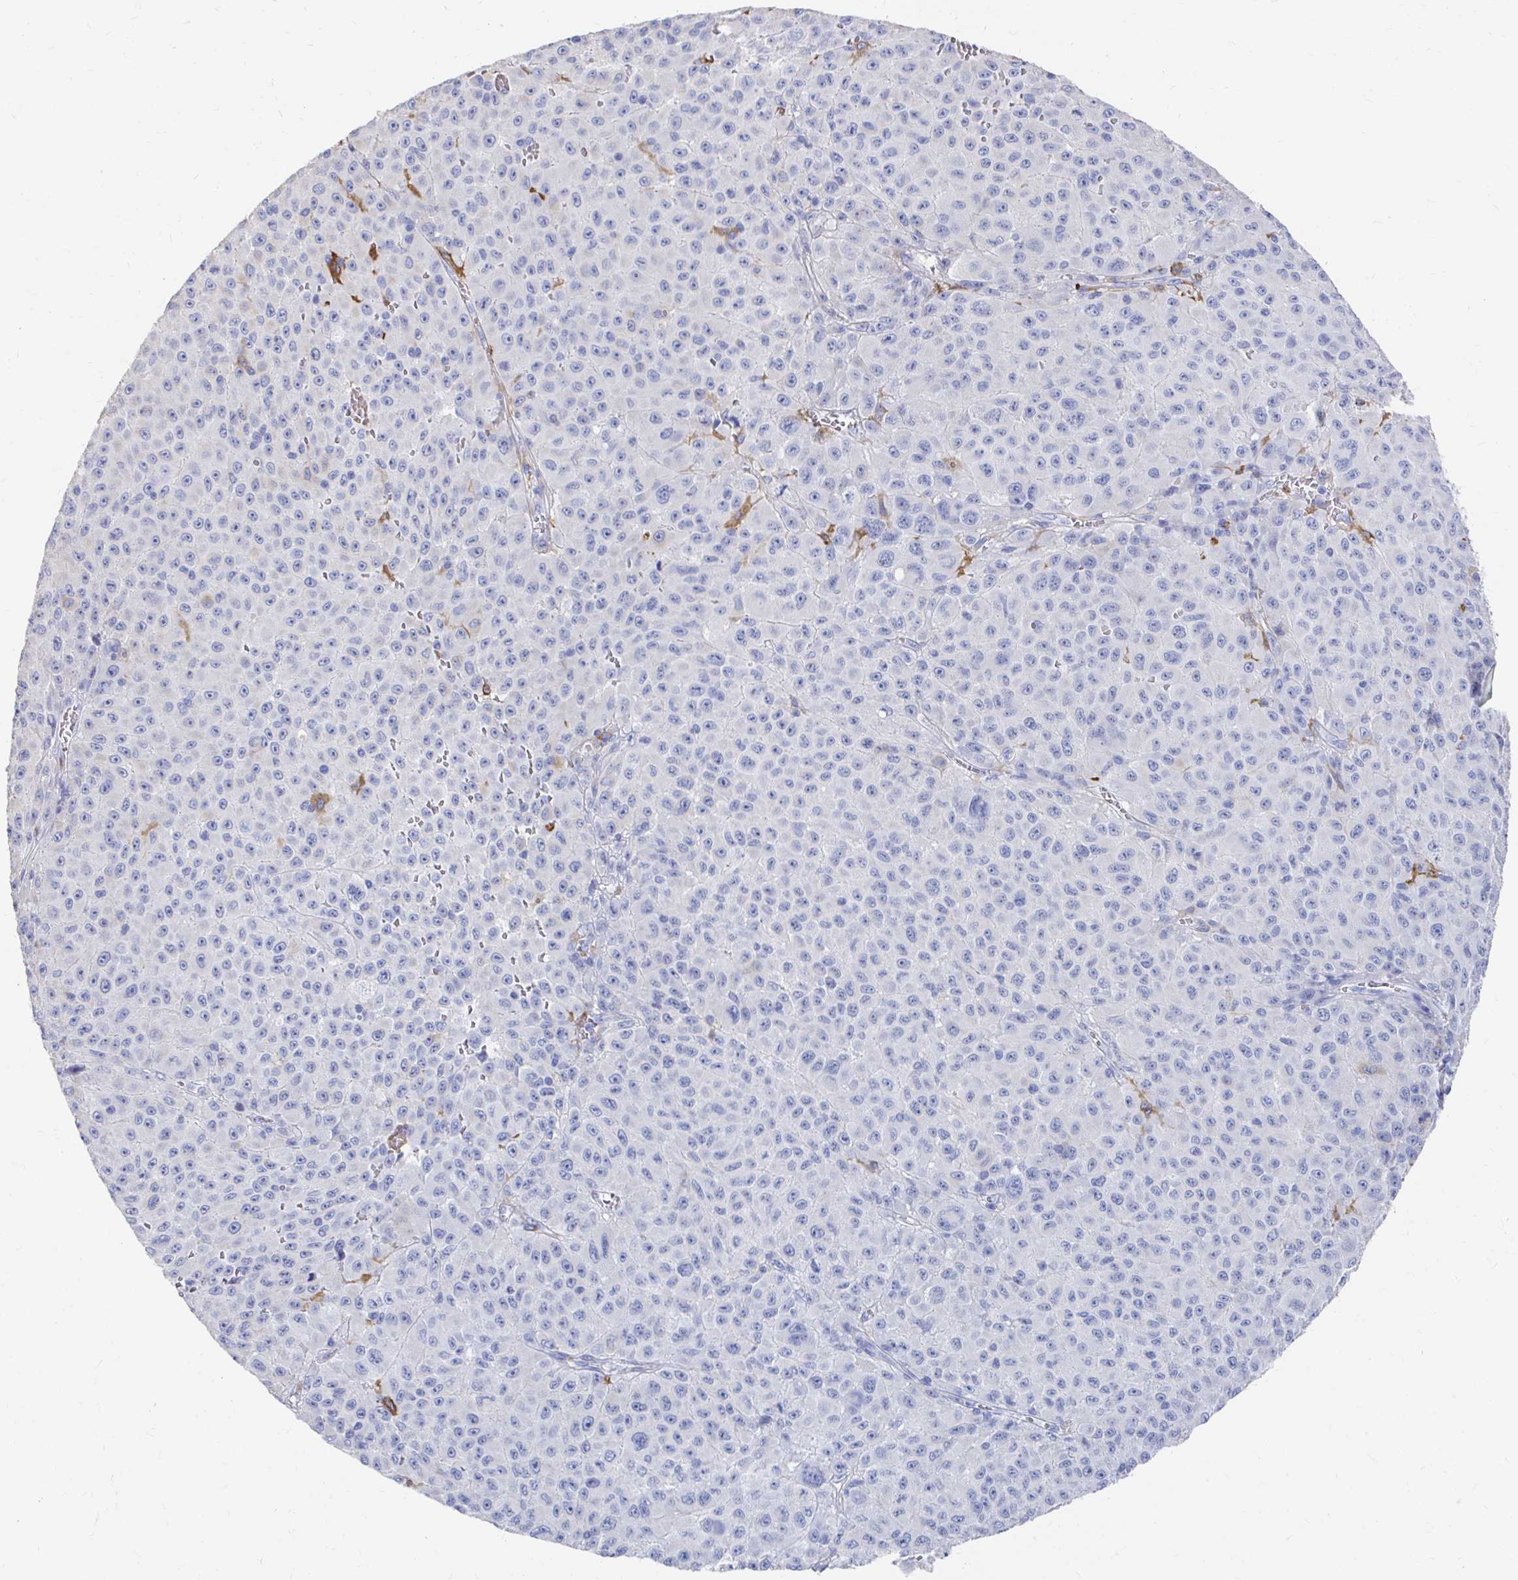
{"staining": {"intensity": "negative", "quantity": "none", "location": "none"}, "tissue": "melanoma", "cell_type": "Tumor cells", "image_type": "cancer", "snomed": [{"axis": "morphology", "description": "Malignant melanoma, NOS"}, {"axis": "topography", "description": "Skin"}], "caption": "Histopathology image shows no protein positivity in tumor cells of melanoma tissue.", "gene": "LAMC3", "patient": {"sex": "male", "age": 73}}